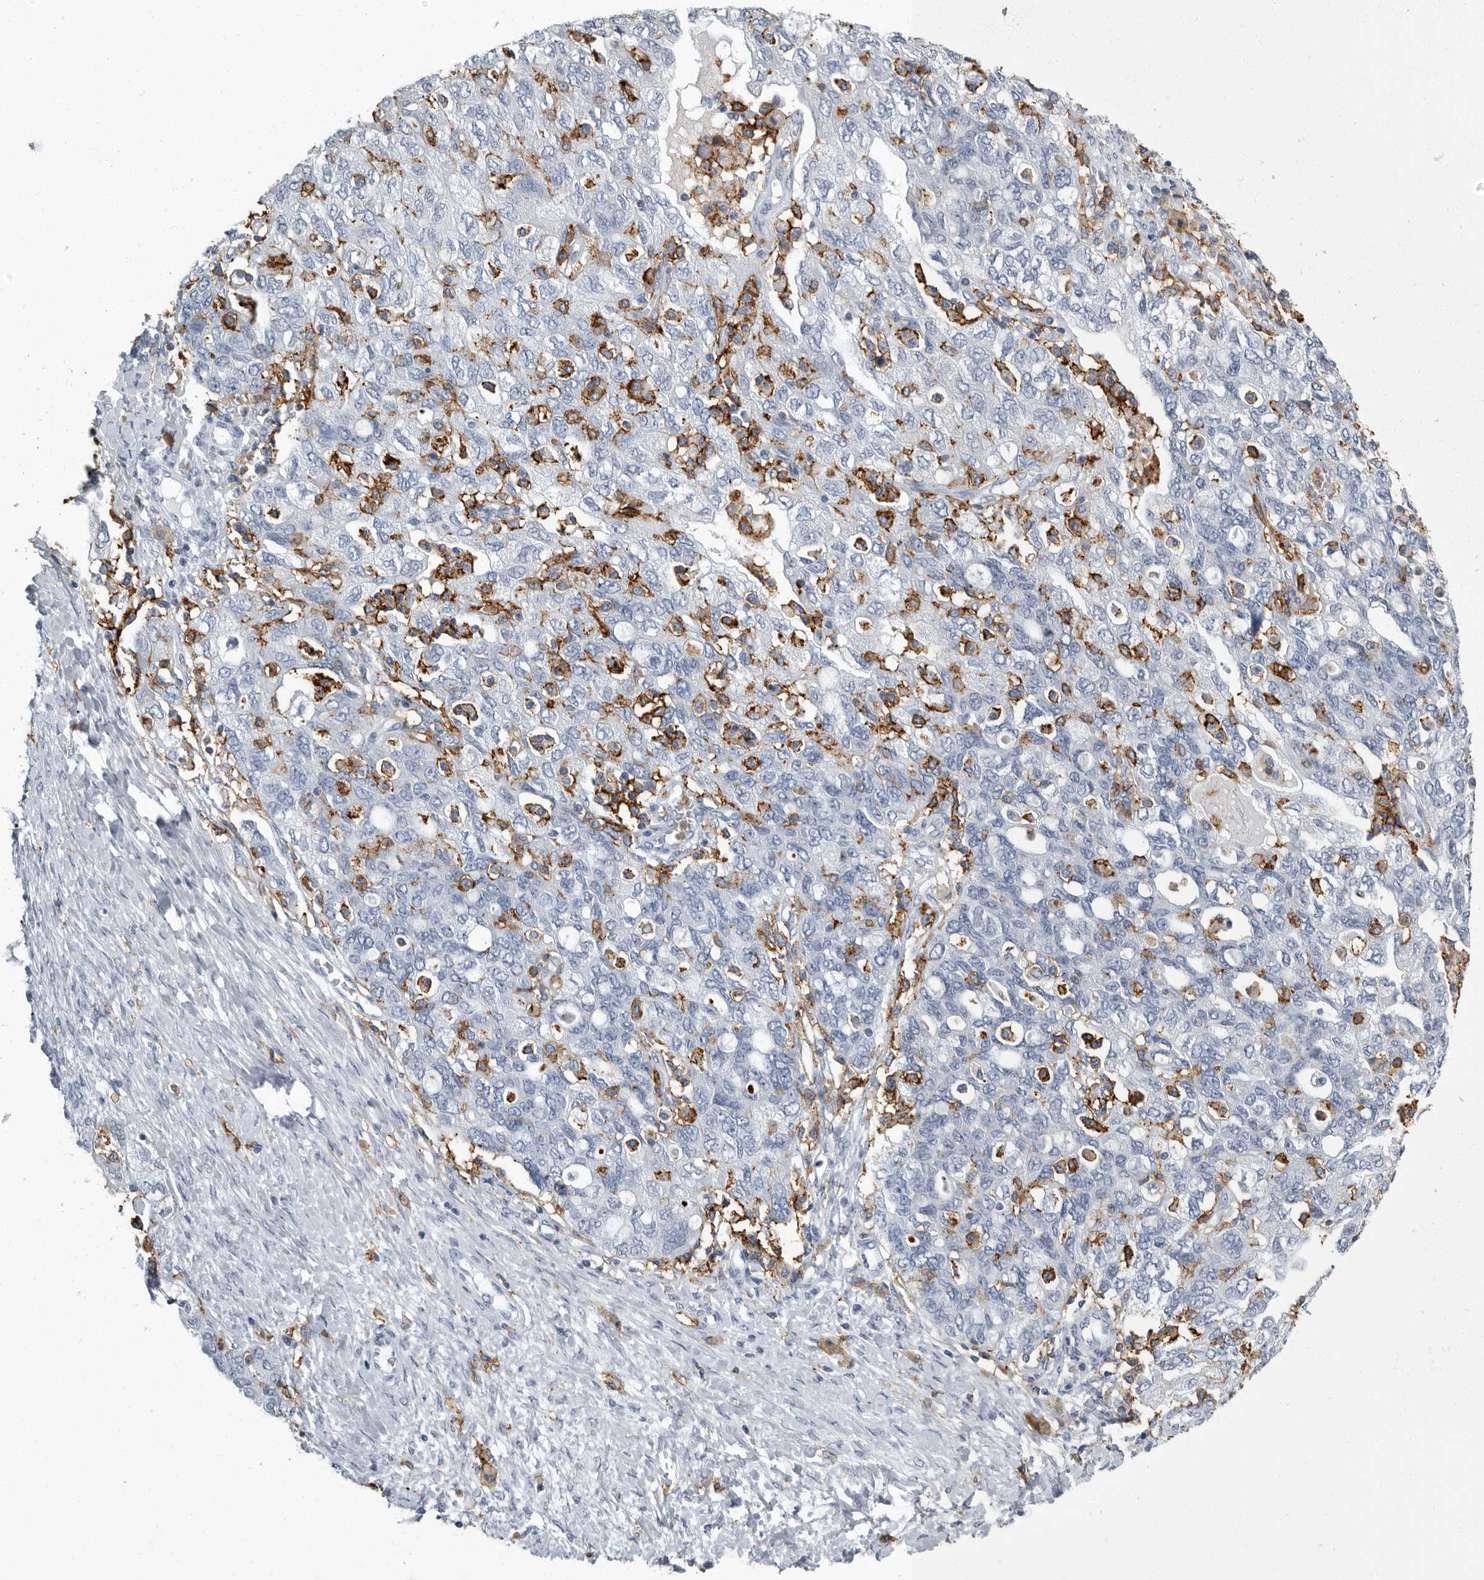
{"staining": {"intensity": "negative", "quantity": "none", "location": "none"}, "tissue": "ovarian cancer", "cell_type": "Tumor cells", "image_type": "cancer", "snomed": [{"axis": "morphology", "description": "Carcinoma, NOS"}, {"axis": "morphology", "description": "Cystadenocarcinoma, serous, NOS"}, {"axis": "topography", "description": "Ovary"}], "caption": "Carcinoma (ovarian) was stained to show a protein in brown. There is no significant staining in tumor cells.", "gene": "FCER1G", "patient": {"sex": "female", "age": 69}}